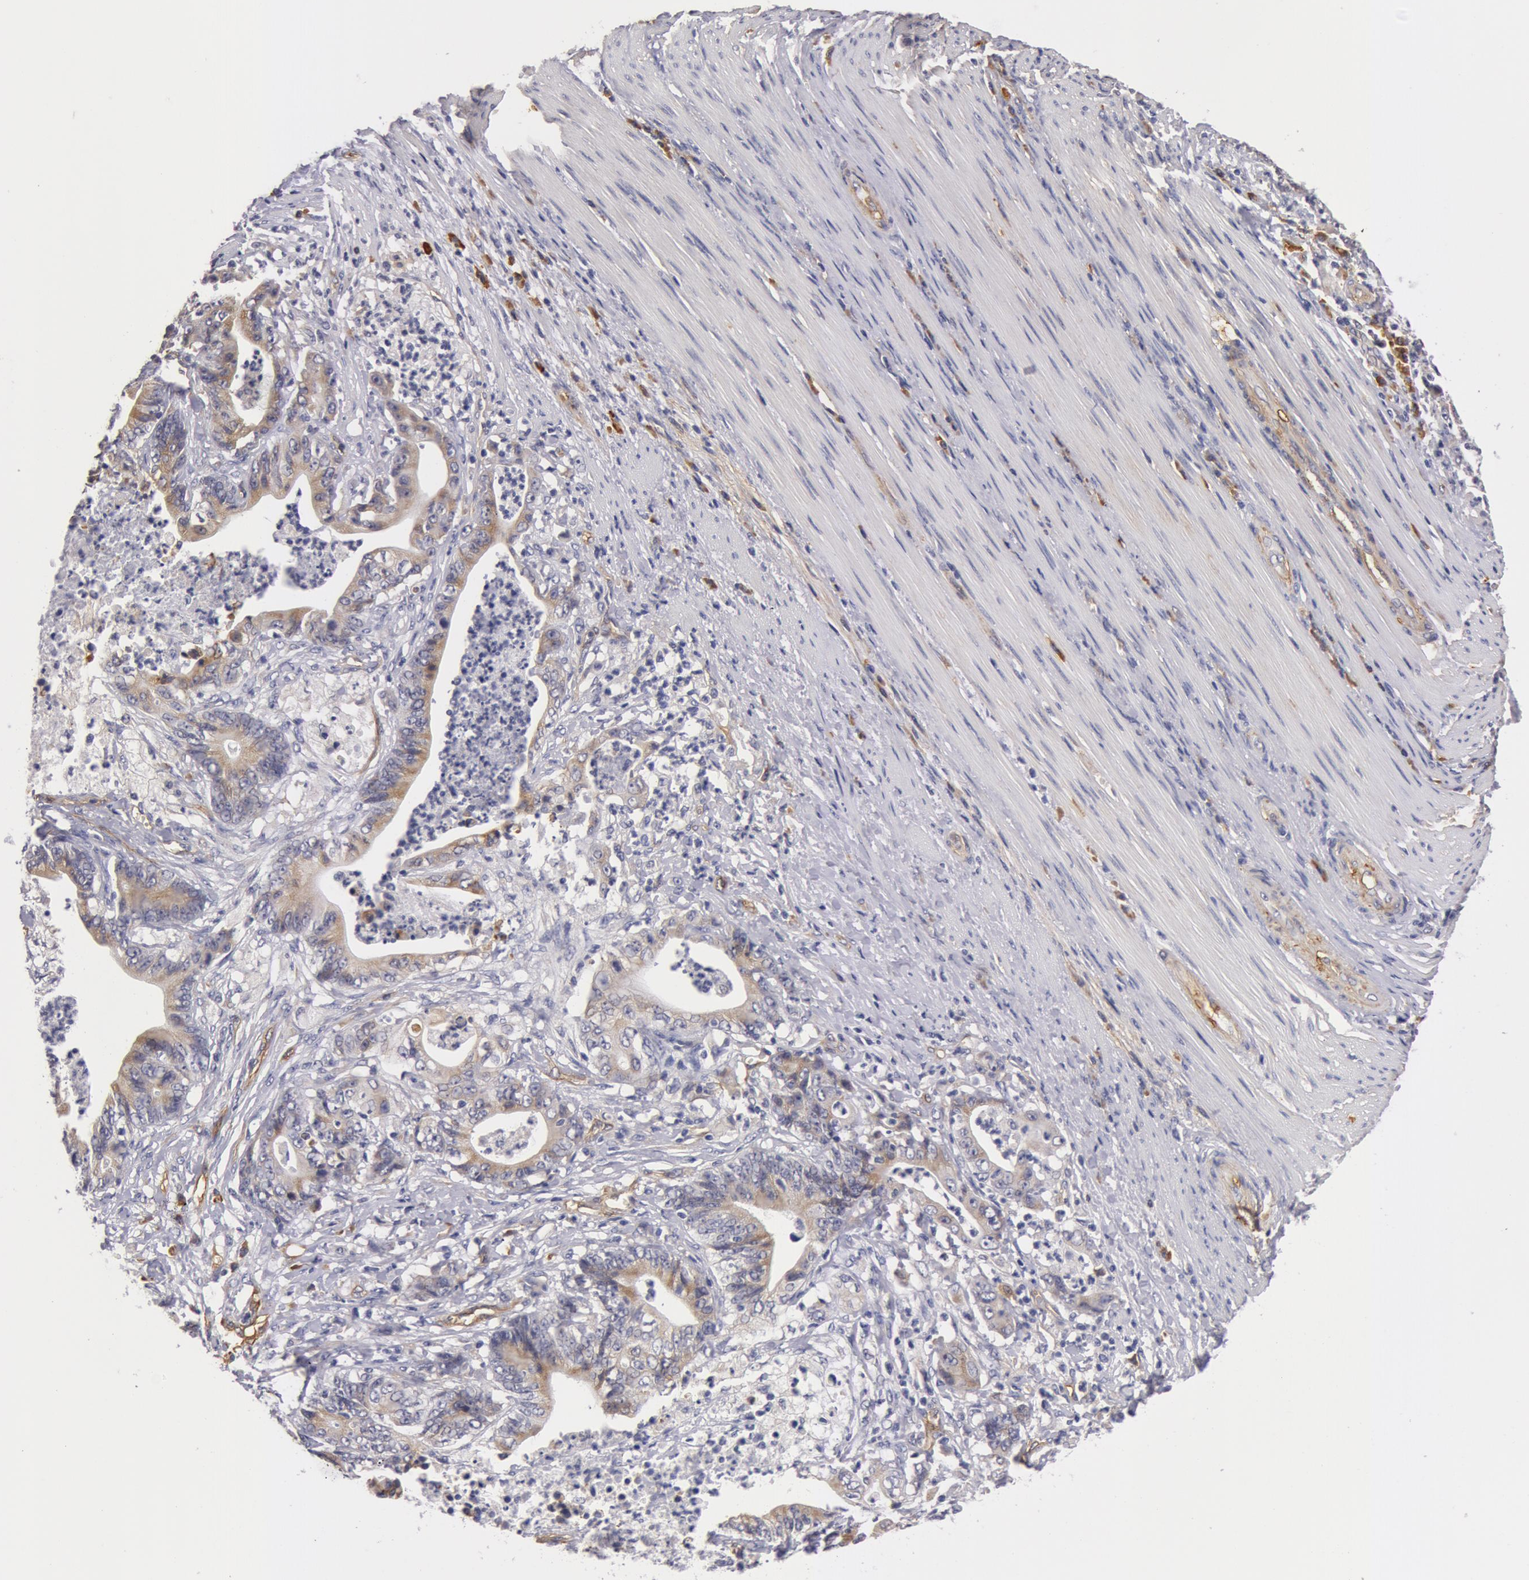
{"staining": {"intensity": "weak", "quantity": "25%-75%", "location": "cytoplasmic/membranous"}, "tissue": "stomach cancer", "cell_type": "Tumor cells", "image_type": "cancer", "snomed": [{"axis": "morphology", "description": "Adenocarcinoma, NOS"}, {"axis": "topography", "description": "Stomach, lower"}], "caption": "Protein analysis of stomach cancer tissue exhibits weak cytoplasmic/membranous staining in about 25%-75% of tumor cells. (IHC, brightfield microscopy, high magnification).", "gene": "IL23A", "patient": {"sex": "female", "age": 86}}